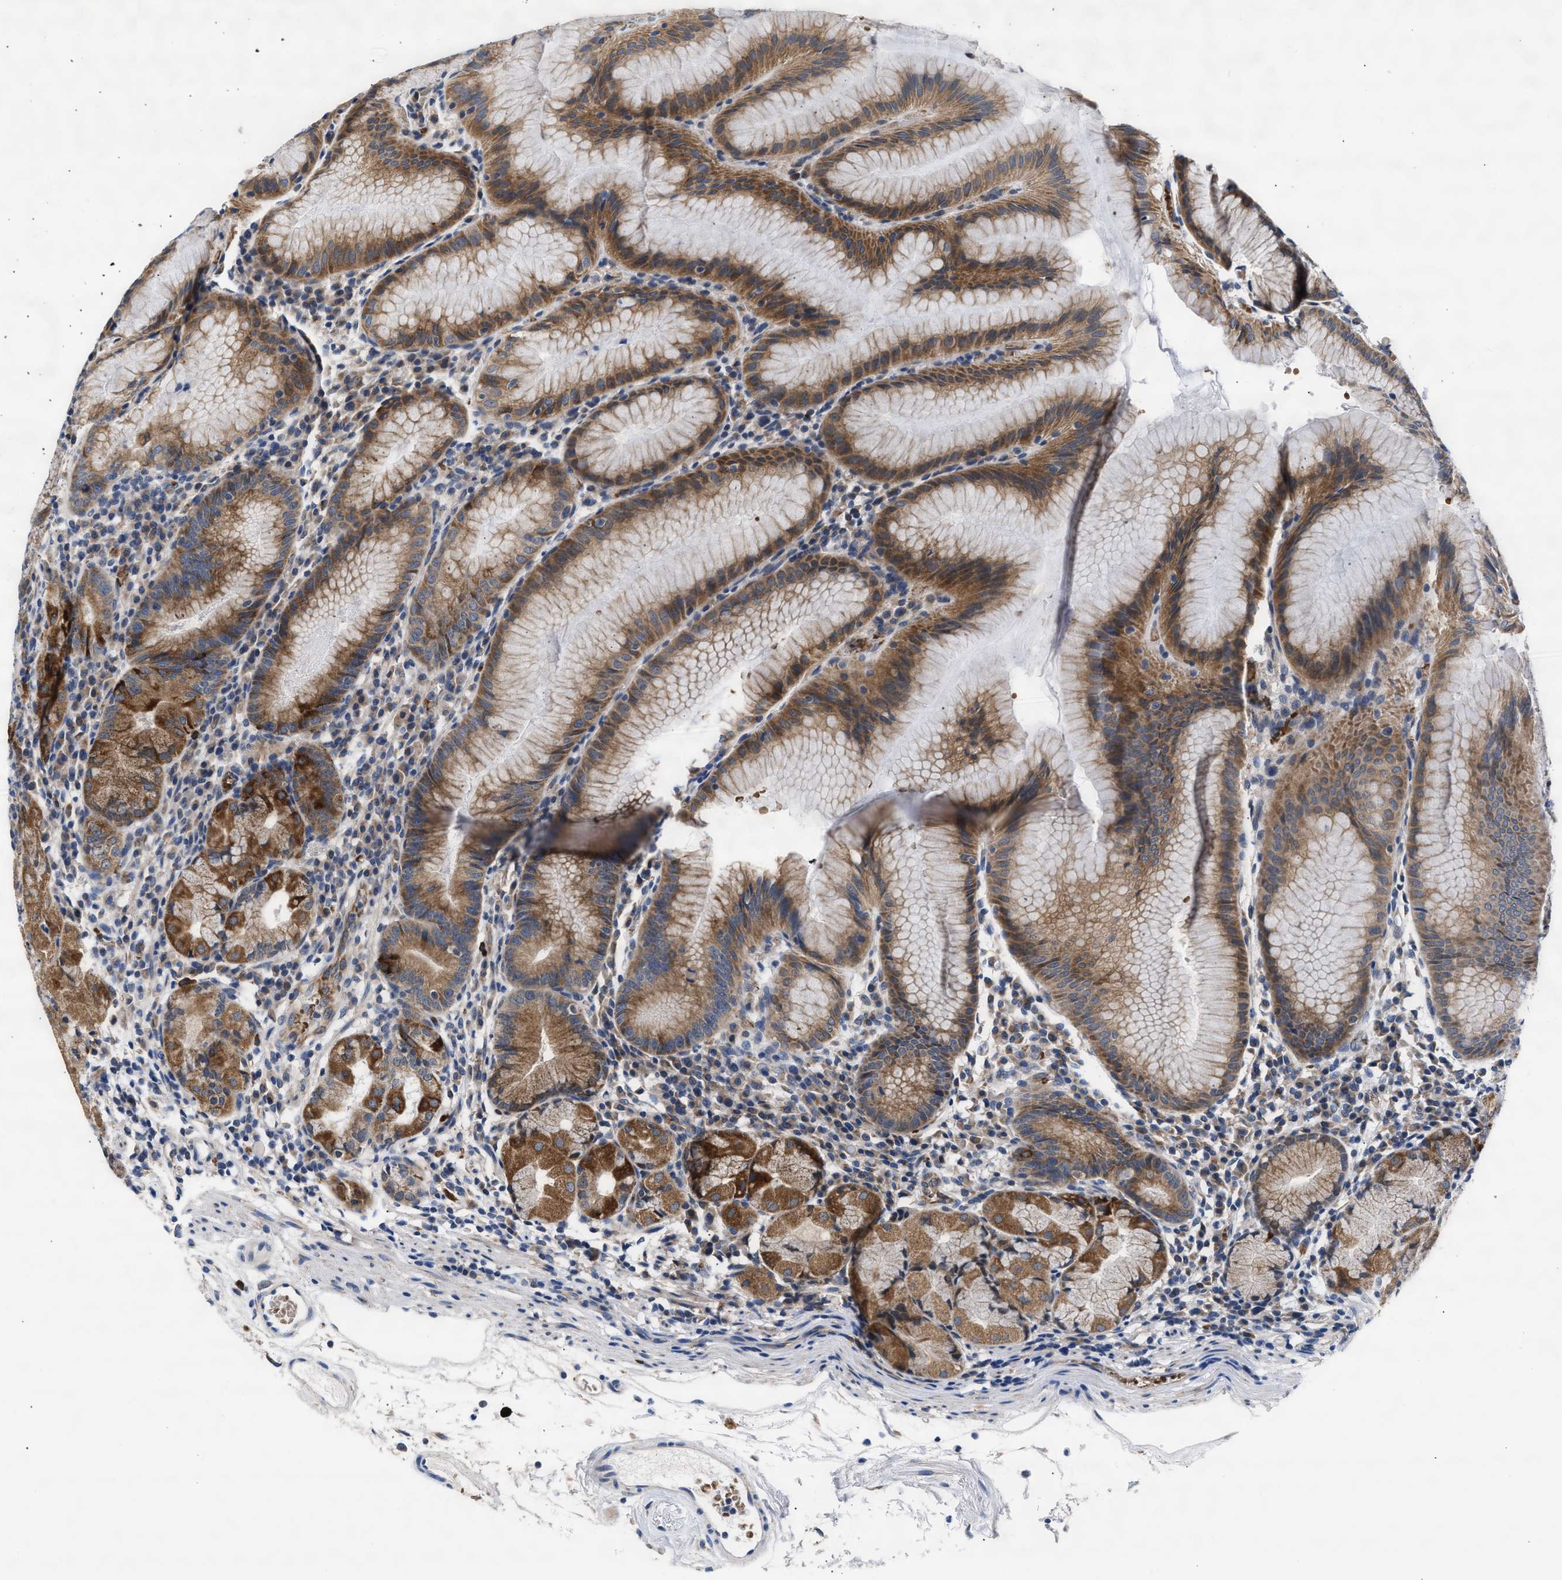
{"staining": {"intensity": "moderate", "quantity": ">75%", "location": "cytoplasmic/membranous"}, "tissue": "stomach", "cell_type": "Glandular cells", "image_type": "normal", "snomed": [{"axis": "morphology", "description": "Normal tissue, NOS"}, {"axis": "topography", "description": "Stomach"}, {"axis": "topography", "description": "Stomach, lower"}], "caption": "Immunohistochemical staining of benign human stomach shows medium levels of moderate cytoplasmic/membranous expression in about >75% of glandular cells. Ihc stains the protein of interest in brown and the nuclei are stained blue.", "gene": "RINT1", "patient": {"sex": "female", "age": 75}}